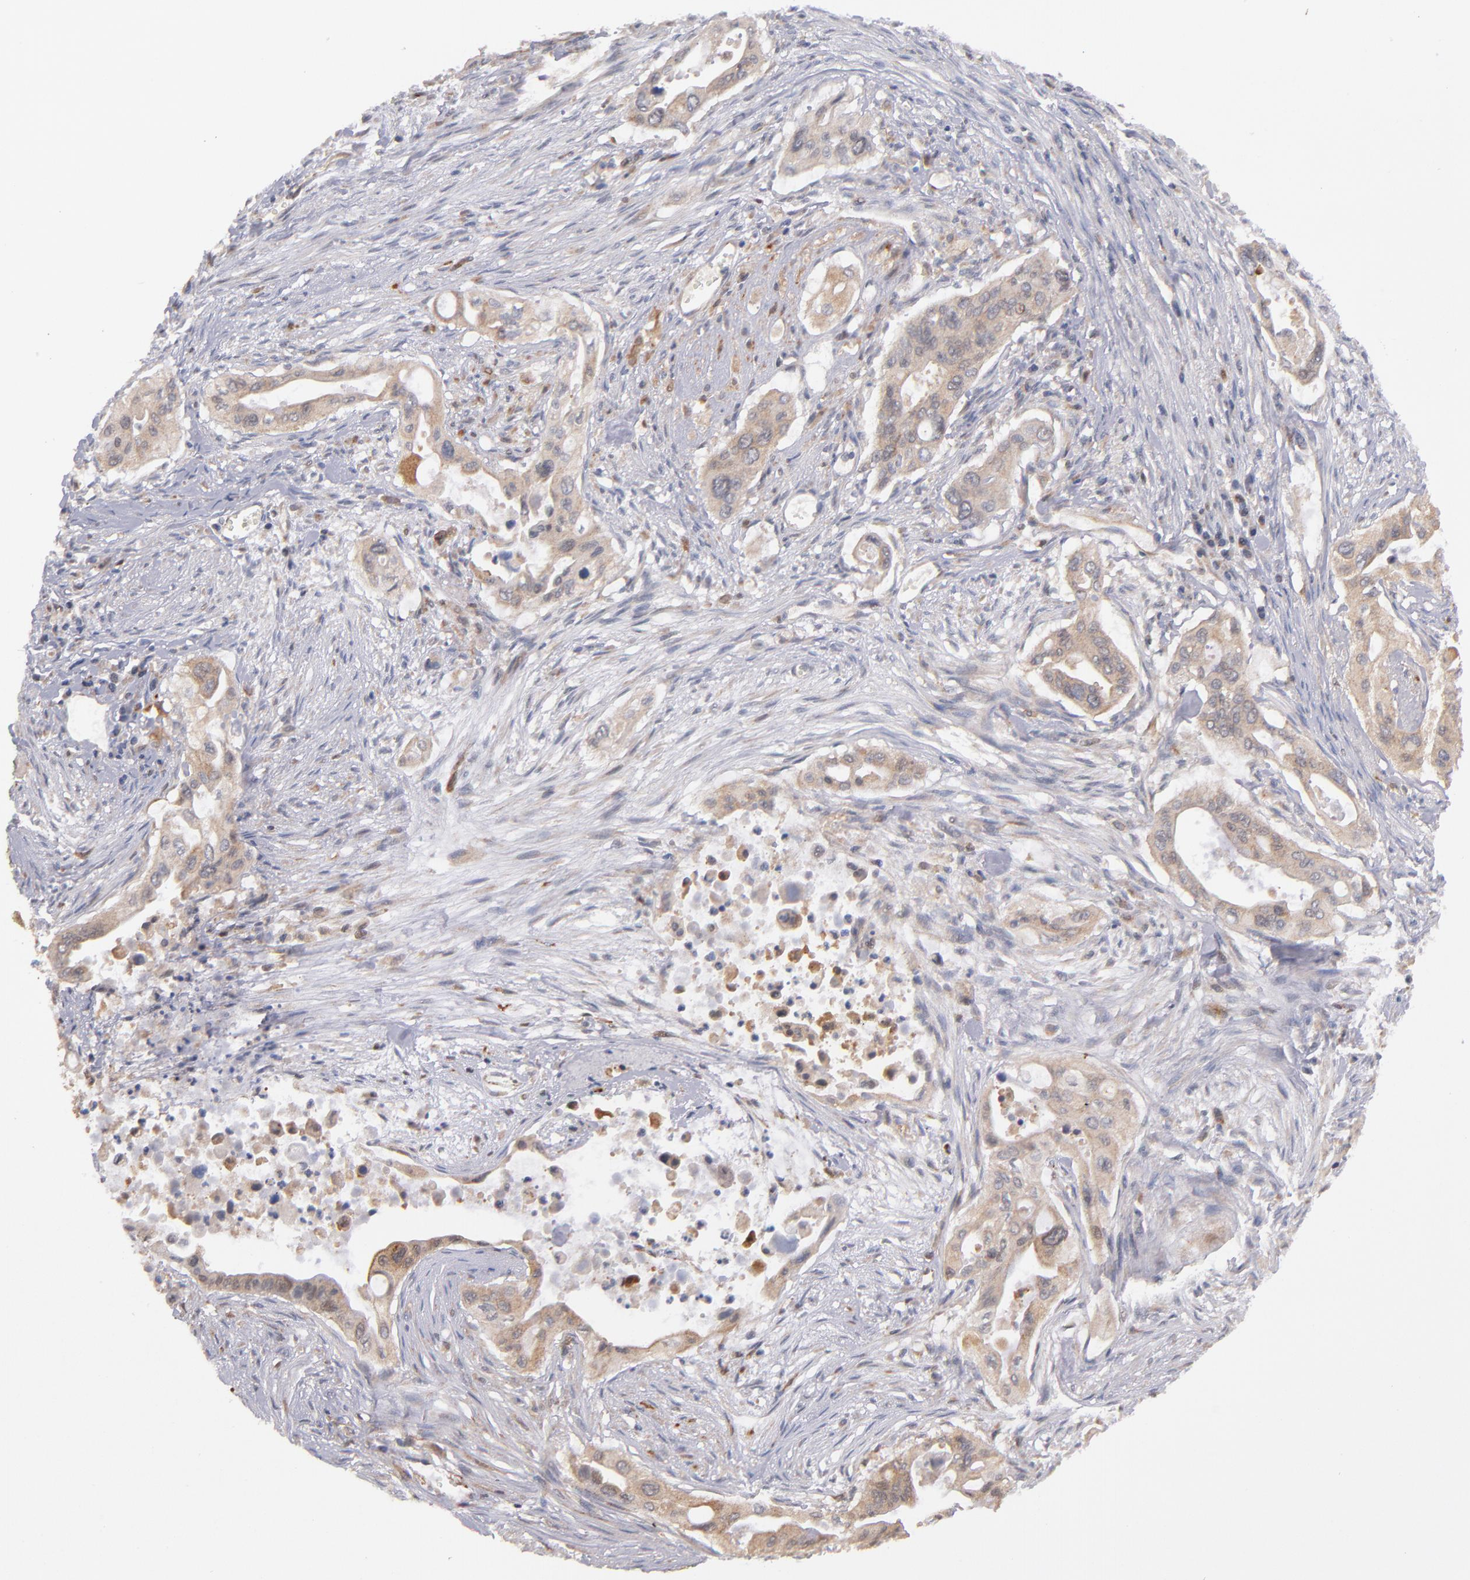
{"staining": {"intensity": "moderate", "quantity": ">75%", "location": "cytoplasmic/membranous"}, "tissue": "pancreatic cancer", "cell_type": "Tumor cells", "image_type": "cancer", "snomed": [{"axis": "morphology", "description": "Adenocarcinoma, NOS"}, {"axis": "topography", "description": "Pancreas"}], "caption": "Immunohistochemical staining of pancreatic adenocarcinoma displays medium levels of moderate cytoplasmic/membranous expression in about >75% of tumor cells.", "gene": "GMFG", "patient": {"sex": "male", "age": 77}}